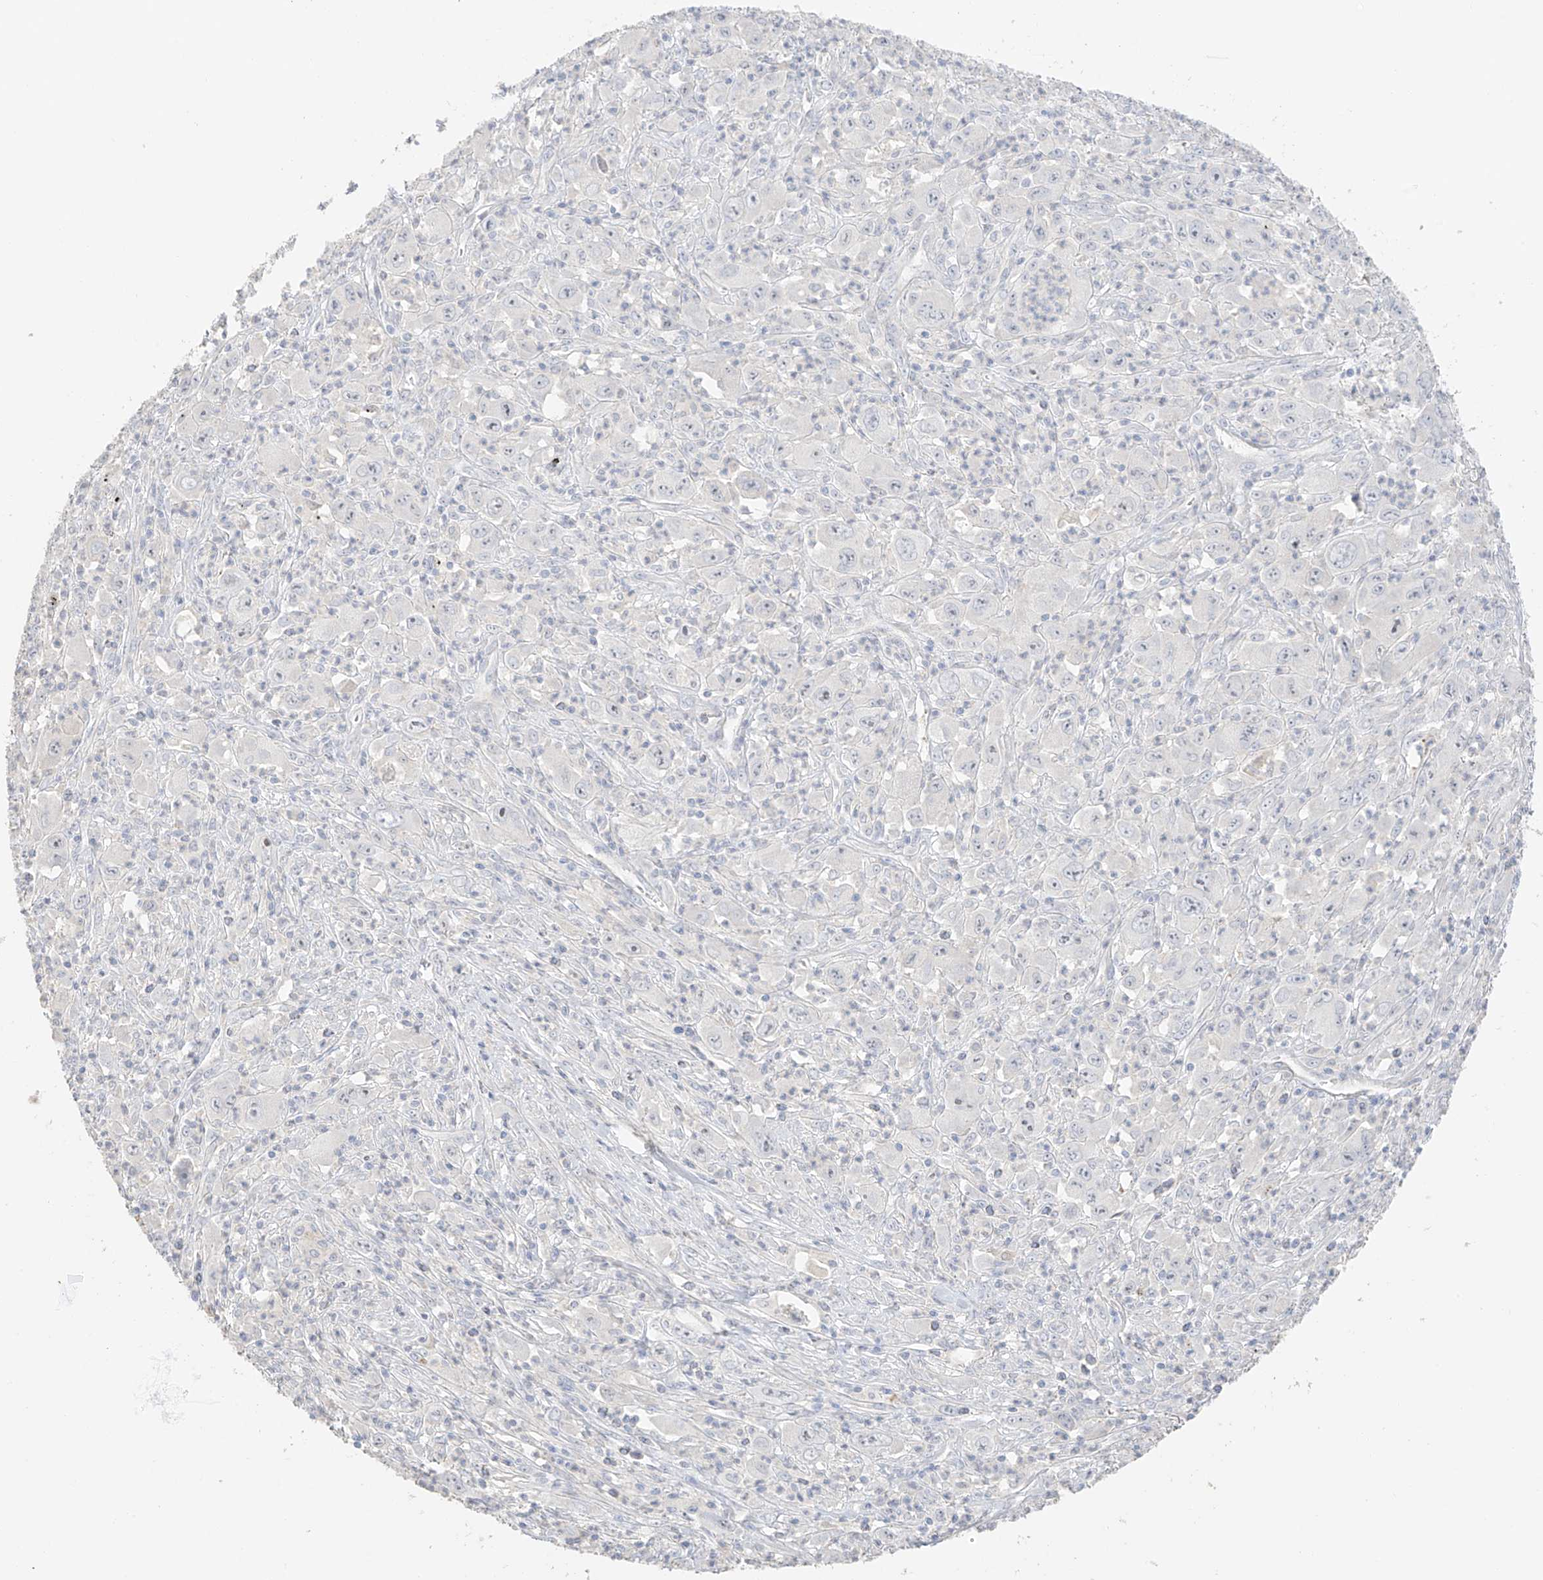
{"staining": {"intensity": "negative", "quantity": "none", "location": "none"}, "tissue": "melanoma", "cell_type": "Tumor cells", "image_type": "cancer", "snomed": [{"axis": "morphology", "description": "Malignant melanoma, Metastatic site"}, {"axis": "topography", "description": "Skin"}], "caption": "Melanoma was stained to show a protein in brown. There is no significant staining in tumor cells. (Brightfield microscopy of DAB immunohistochemistry (IHC) at high magnification).", "gene": "ZBTB41", "patient": {"sex": "female", "age": 56}}